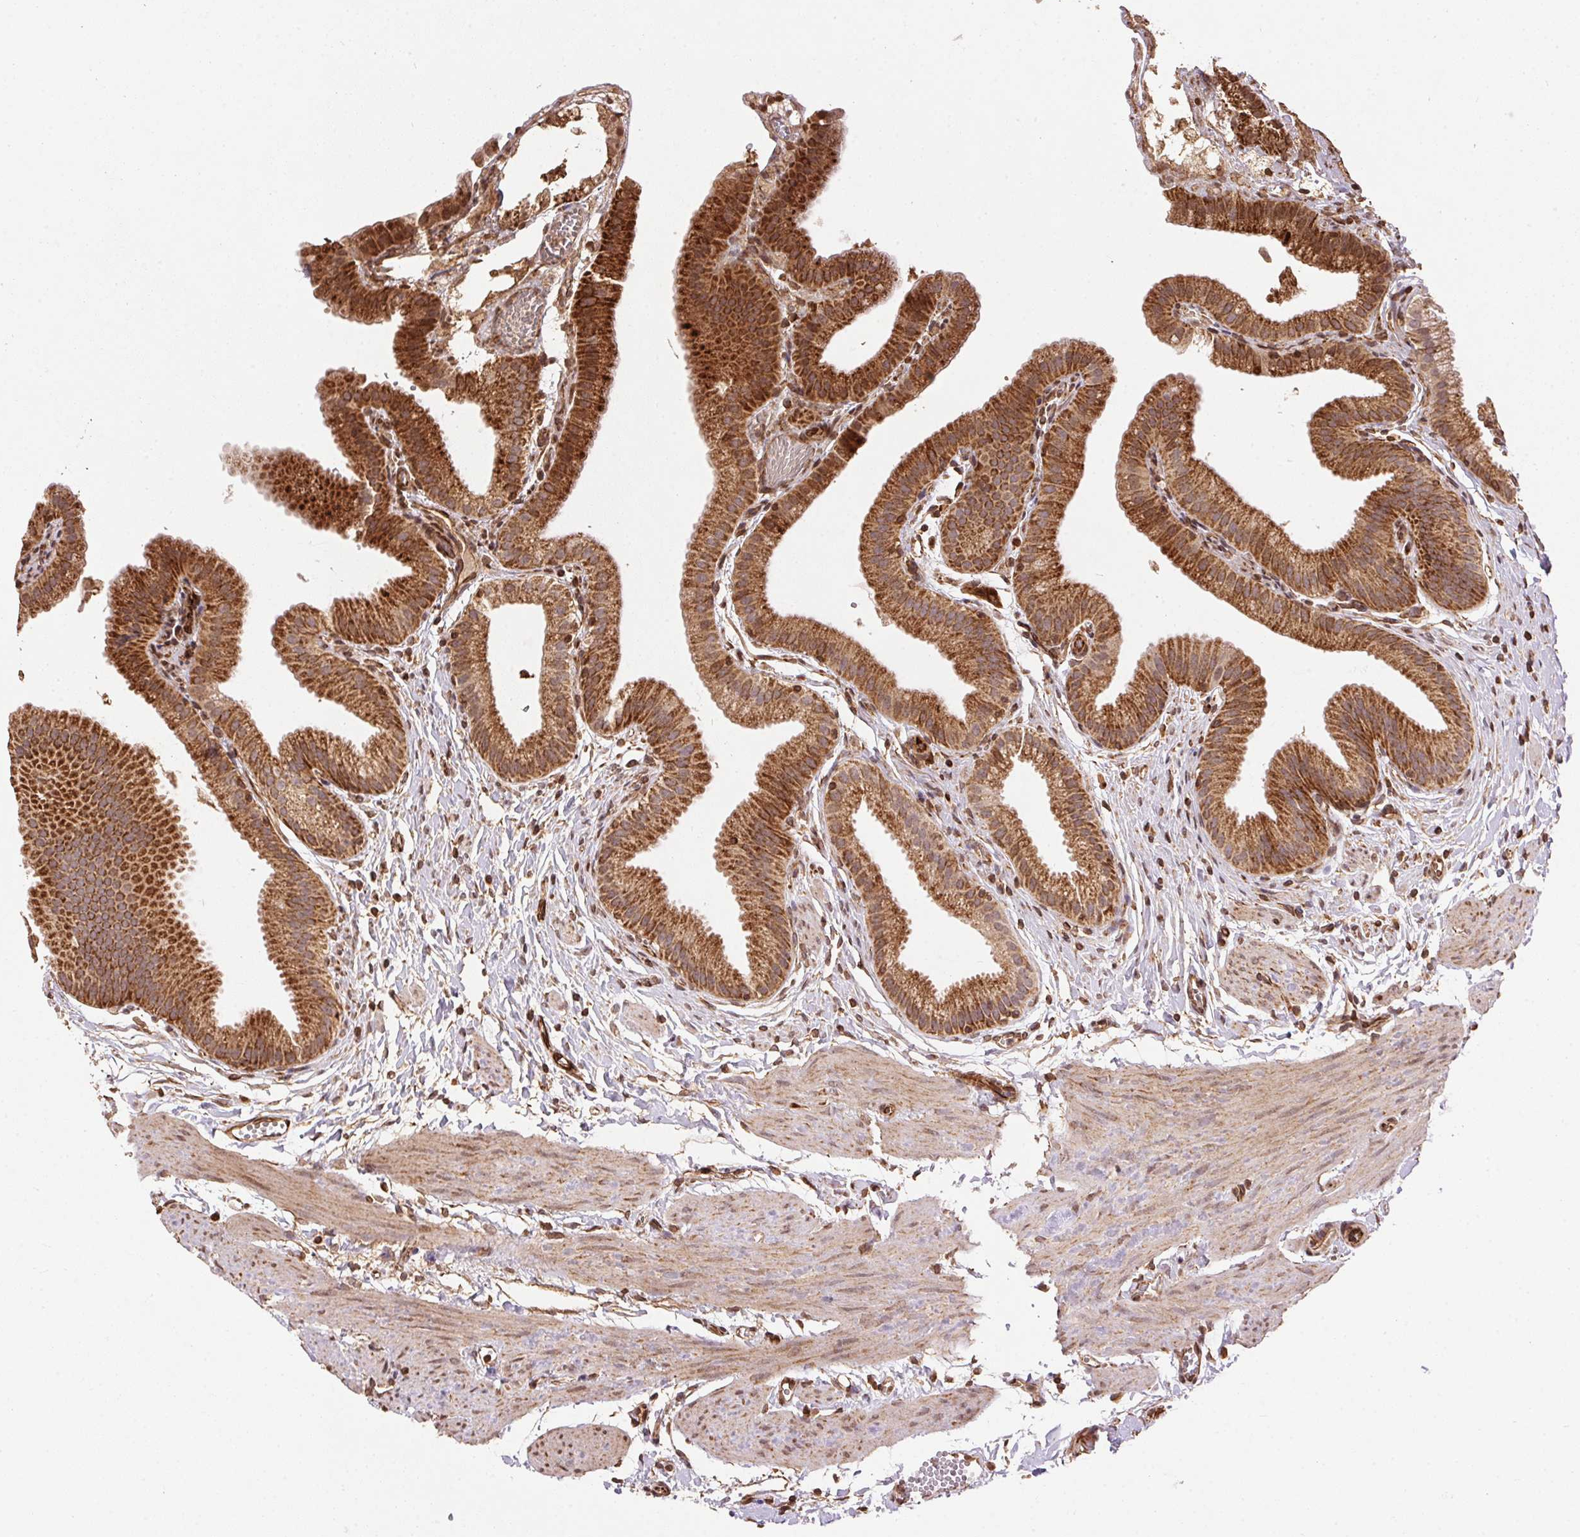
{"staining": {"intensity": "strong", "quantity": ">75%", "location": "cytoplasmic/membranous"}, "tissue": "gallbladder", "cell_type": "Glandular cells", "image_type": "normal", "snomed": [{"axis": "morphology", "description": "Normal tissue, NOS"}, {"axis": "topography", "description": "Gallbladder"}], "caption": "Immunohistochemical staining of unremarkable human gallbladder reveals strong cytoplasmic/membranous protein expression in about >75% of glandular cells.", "gene": "SPRED2", "patient": {"sex": "female", "age": 63}}